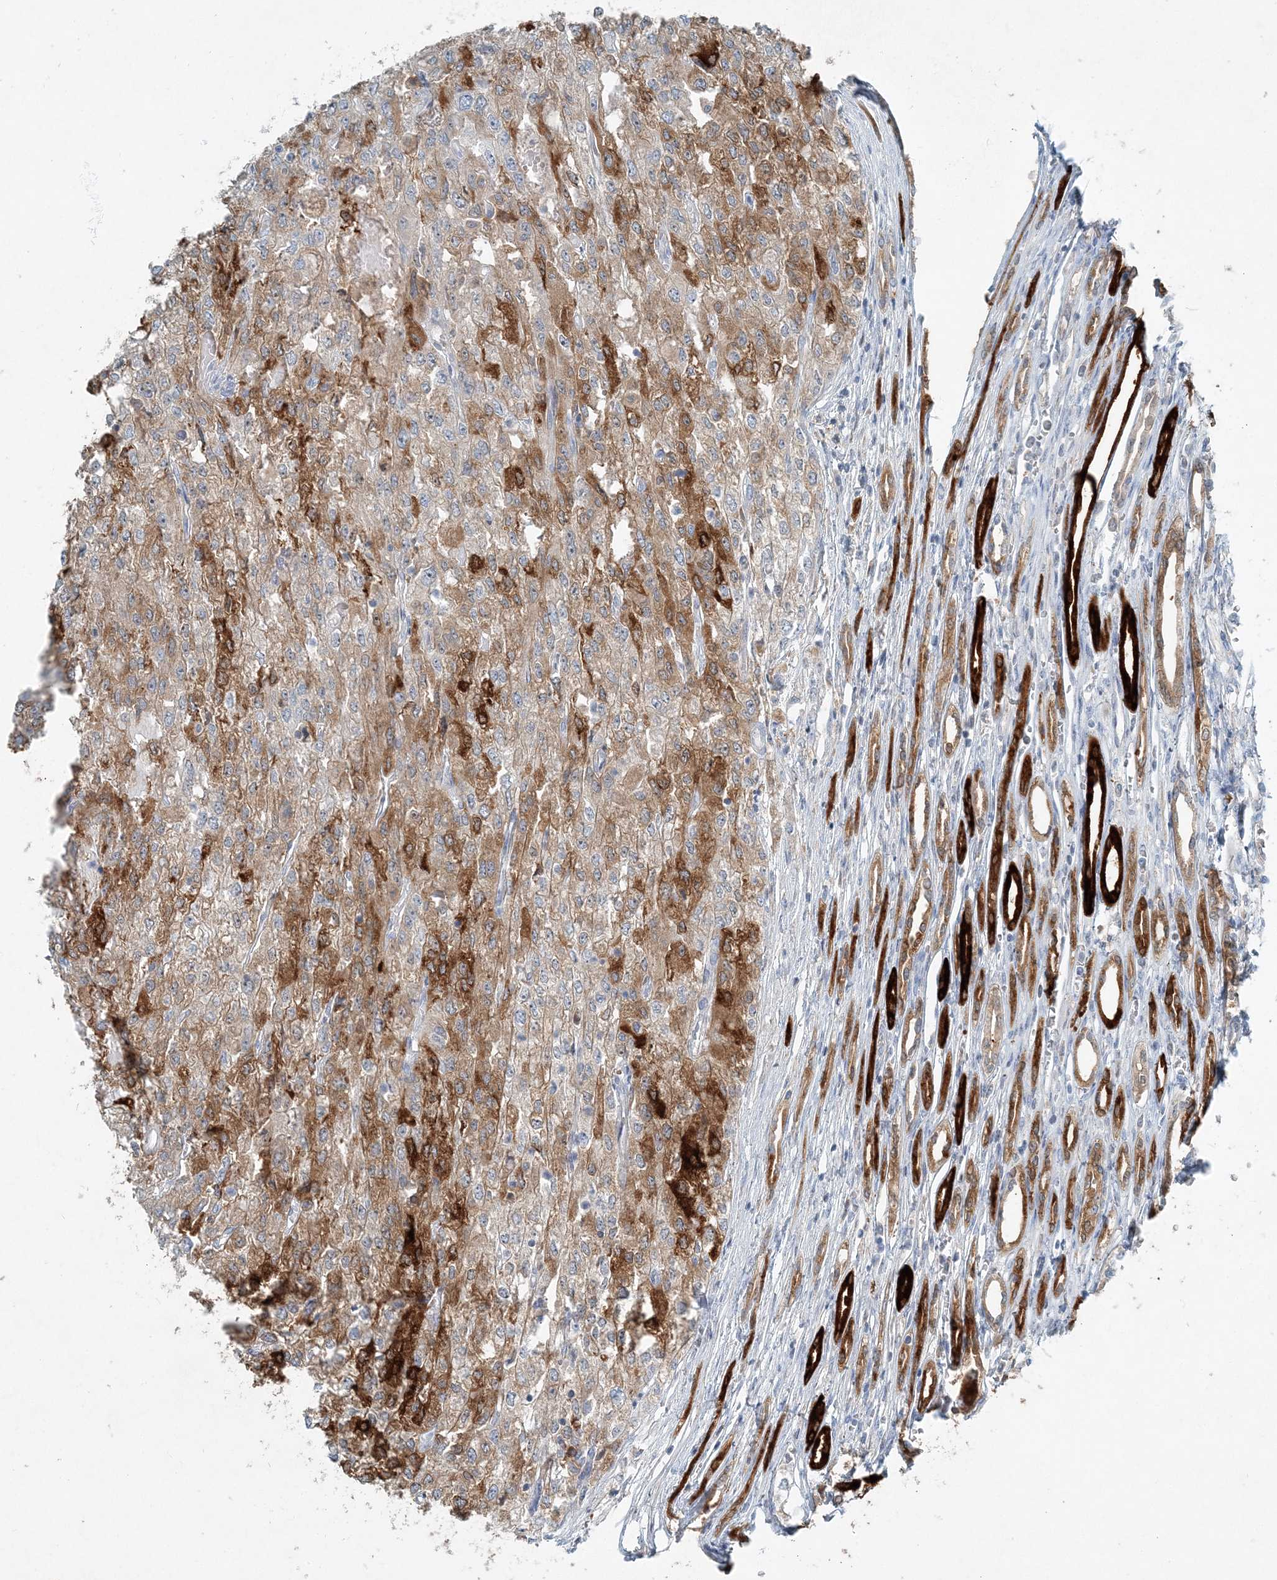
{"staining": {"intensity": "moderate", "quantity": ">75%", "location": "cytoplasmic/membranous"}, "tissue": "renal cancer", "cell_type": "Tumor cells", "image_type": "cancer", "snomed": [{"axis": "morphology", "description": "Adenocarcinoma, NOS"}, {"axis": "topography", "description": "Kidney"}], "caption": "Immunohistochemical staining of renal adenocarcinoma reveals medium levels of moderate cytoplasmic/membranous protein staining in approximately >75% of tumor cells.", "gene": "ARMH1", "patient": {"sex": "female", "age": 54}}